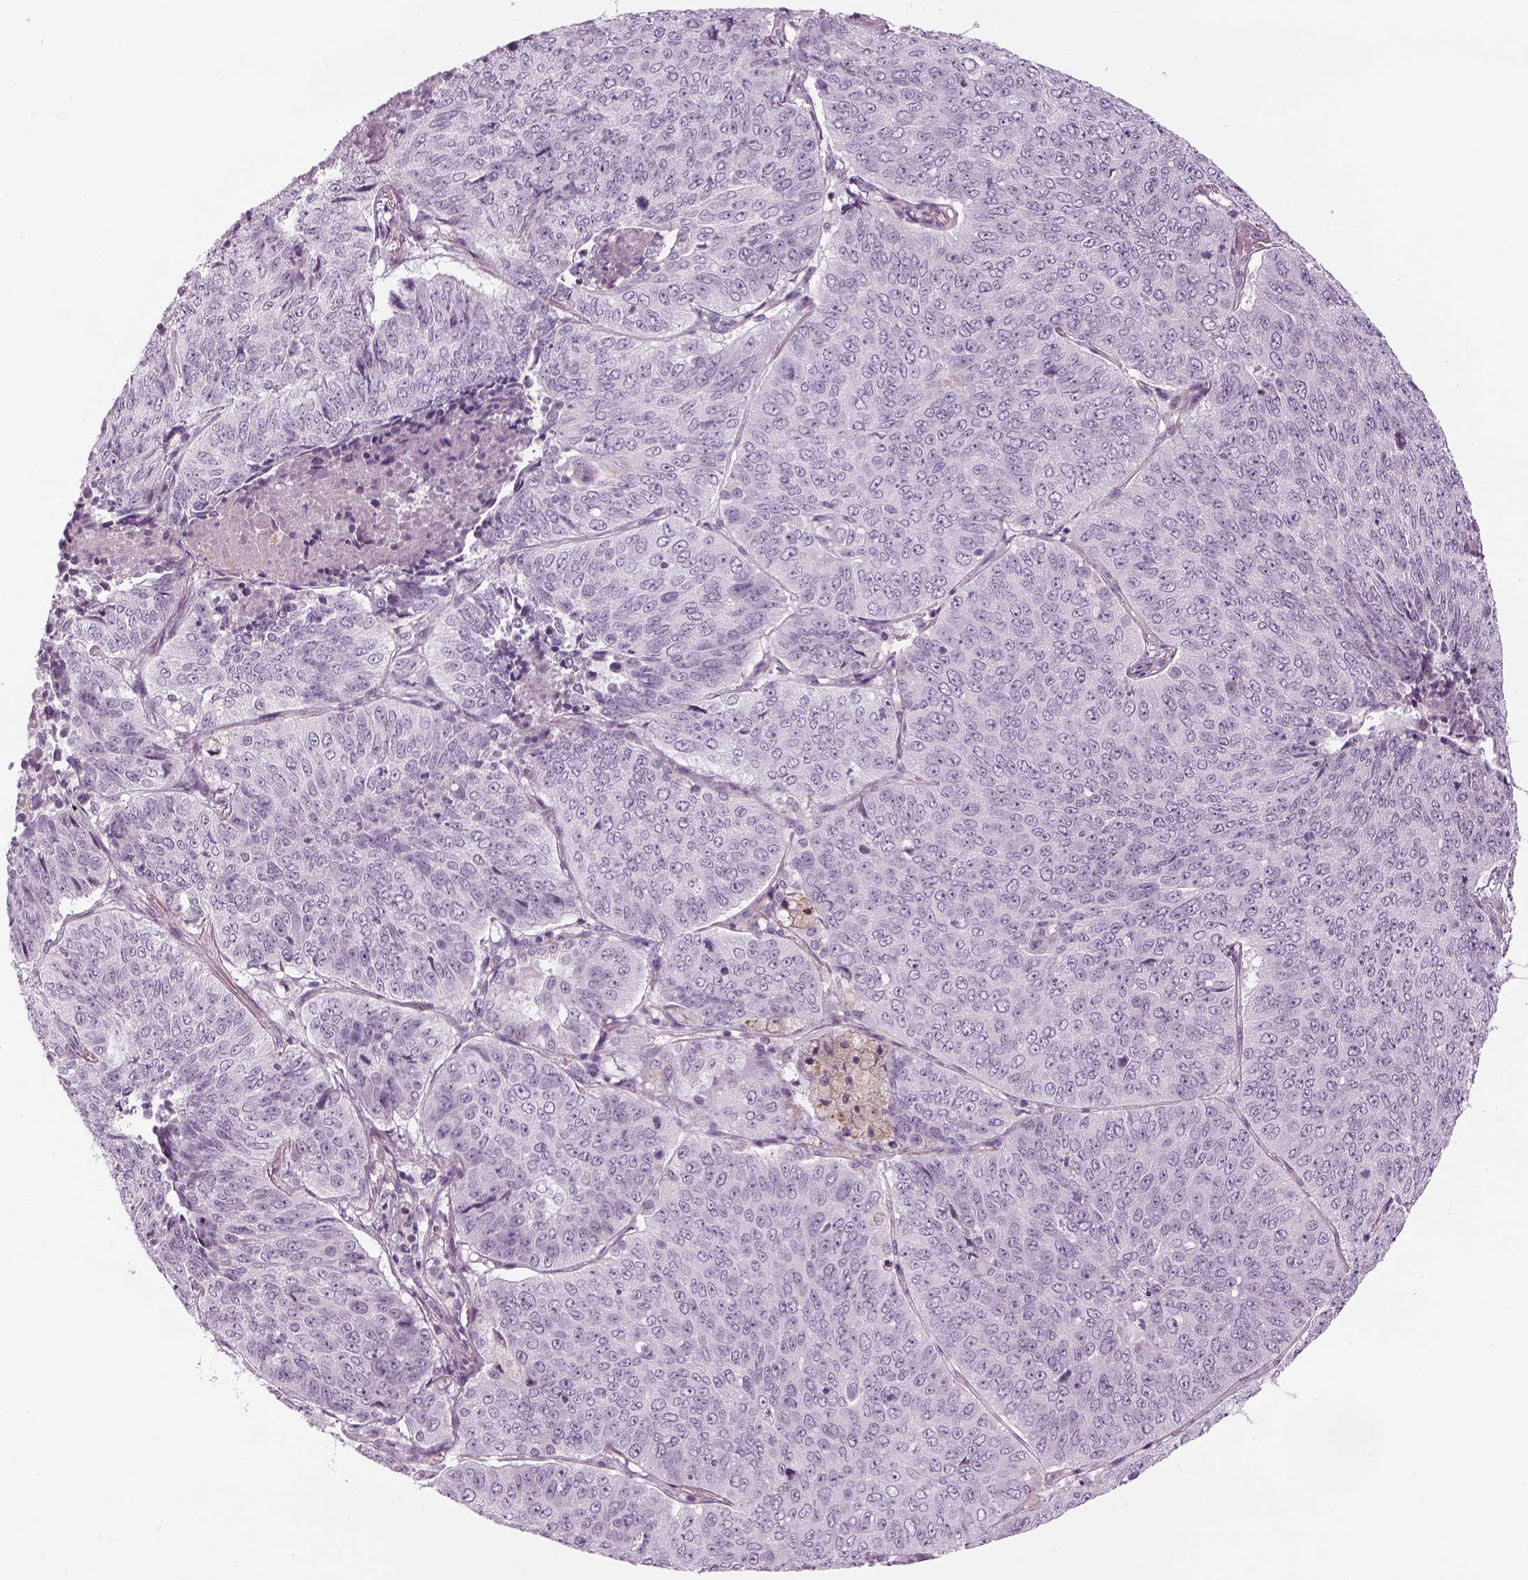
{"staining": {"intensity": "negative", "quantity": "none", "location": "none"}, "tissue": "lung cancer", "cell_type": "Tumor cells", "image_type": "cancer", "snomed": [{"axis": "morphology", "description": "Normal tissue, NOS"}, {"axis": "morphology", "description": "Squamous cell carcinoma, NOS"}, {"axis": "topography", "description": "Bronchus"}, {"axis": "topography", "description": "Lung"}], "caption": "This is an immunohistochemistry (IHC) histopathology image of human lung cancer (squamous cell carcinoma). There is no staining in tumor cells.", "gene": "LRRIQ3", "patient": {"sex": "male", "age": 64}}